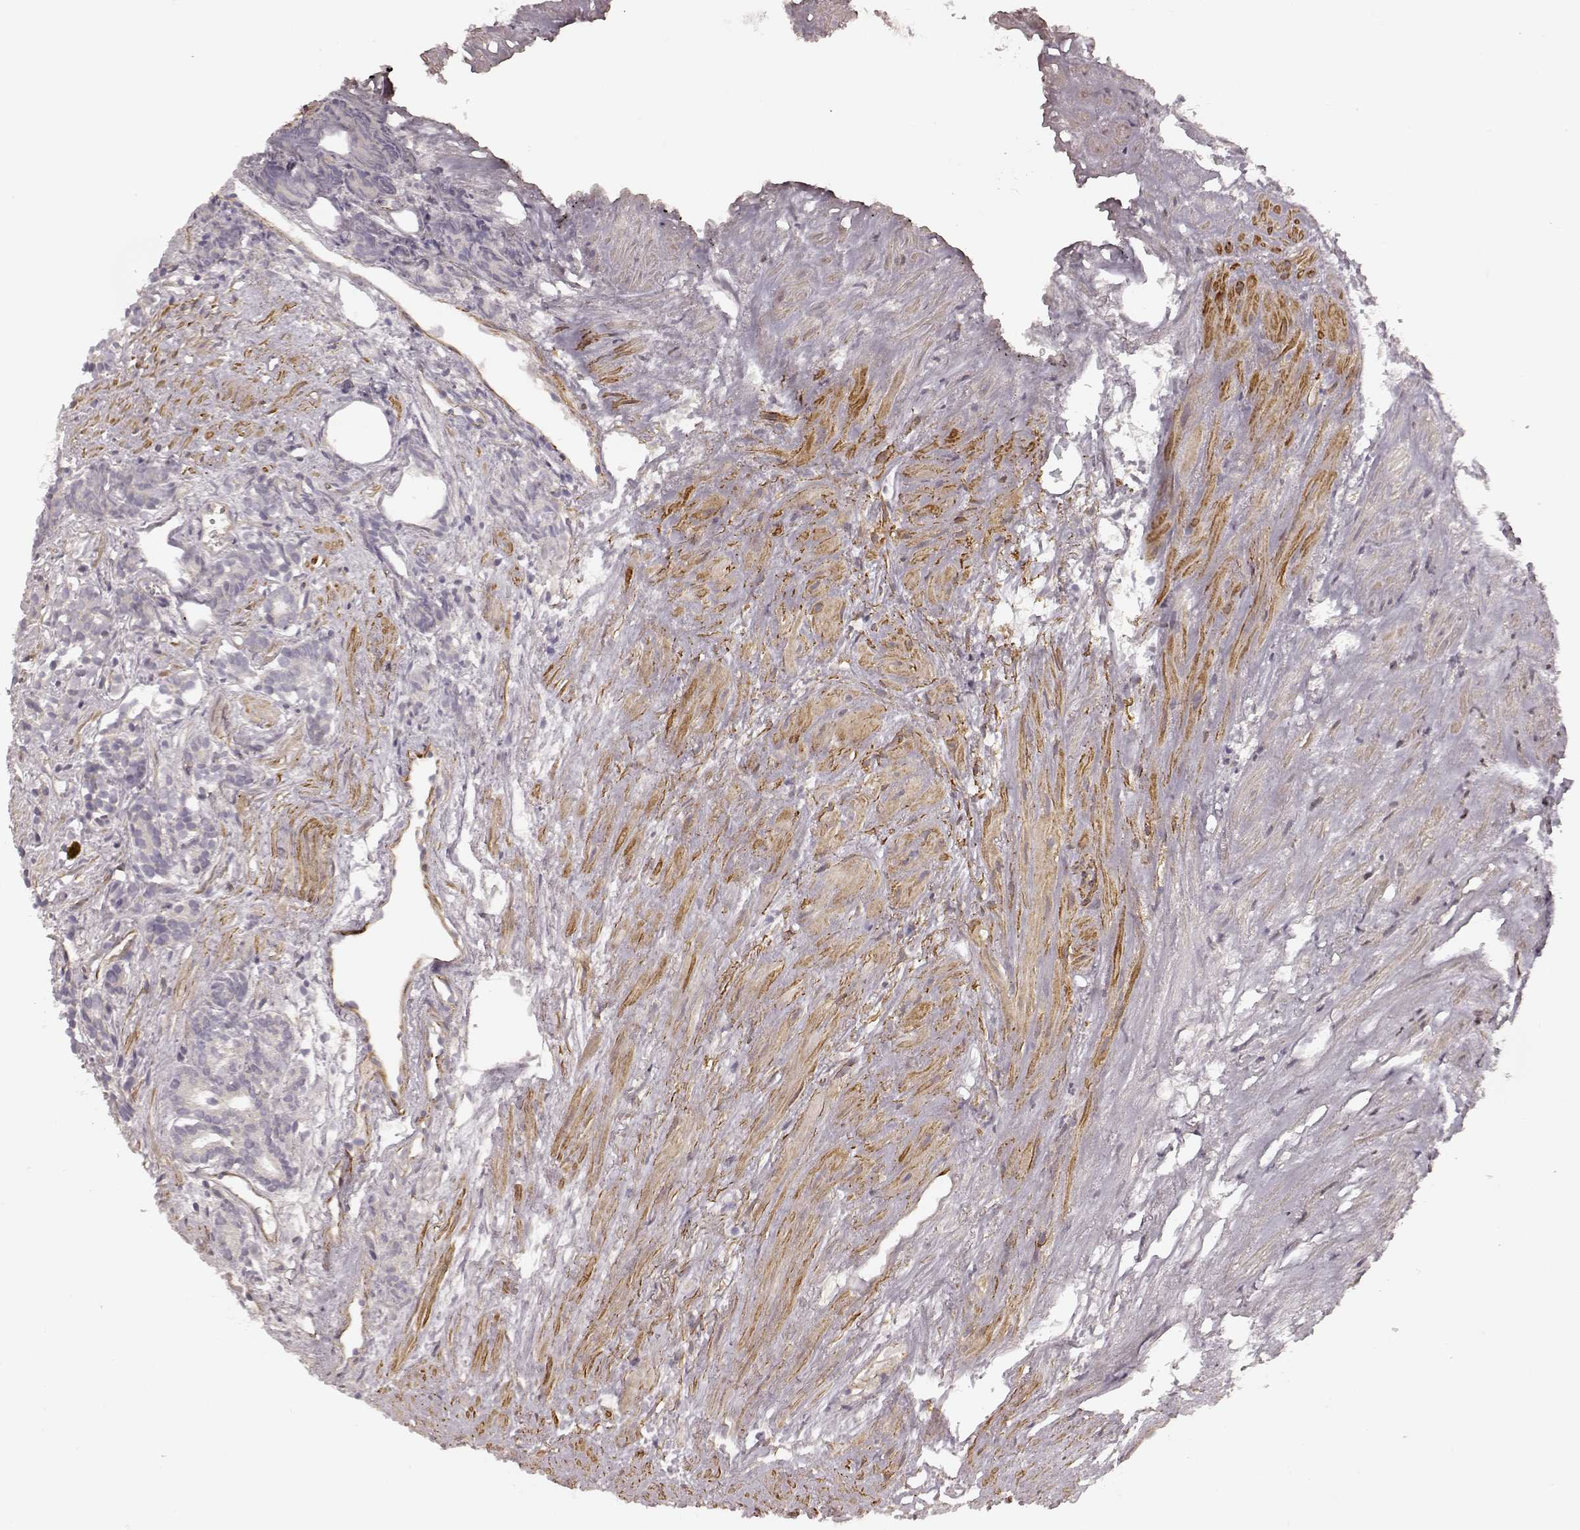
{"staining": {"intensity": "negative", "quantity": "none", "location": "none"}, "tissue": "prostate cancer", "cell_type": "Tumor cells", "image_type": "cancer", "snomed": [{"axis": "morphology", "description": "Adenocarcinoma, High grade"}, {"axis": "topography", "description": "Prostate"}], "caption": "The micrograph demonstrates no significant expression in tumor cells of prostate high-grade adenocarcinoma.", "gene": "KCNJ9", "patient": {"sex": "male", "age": 84}}